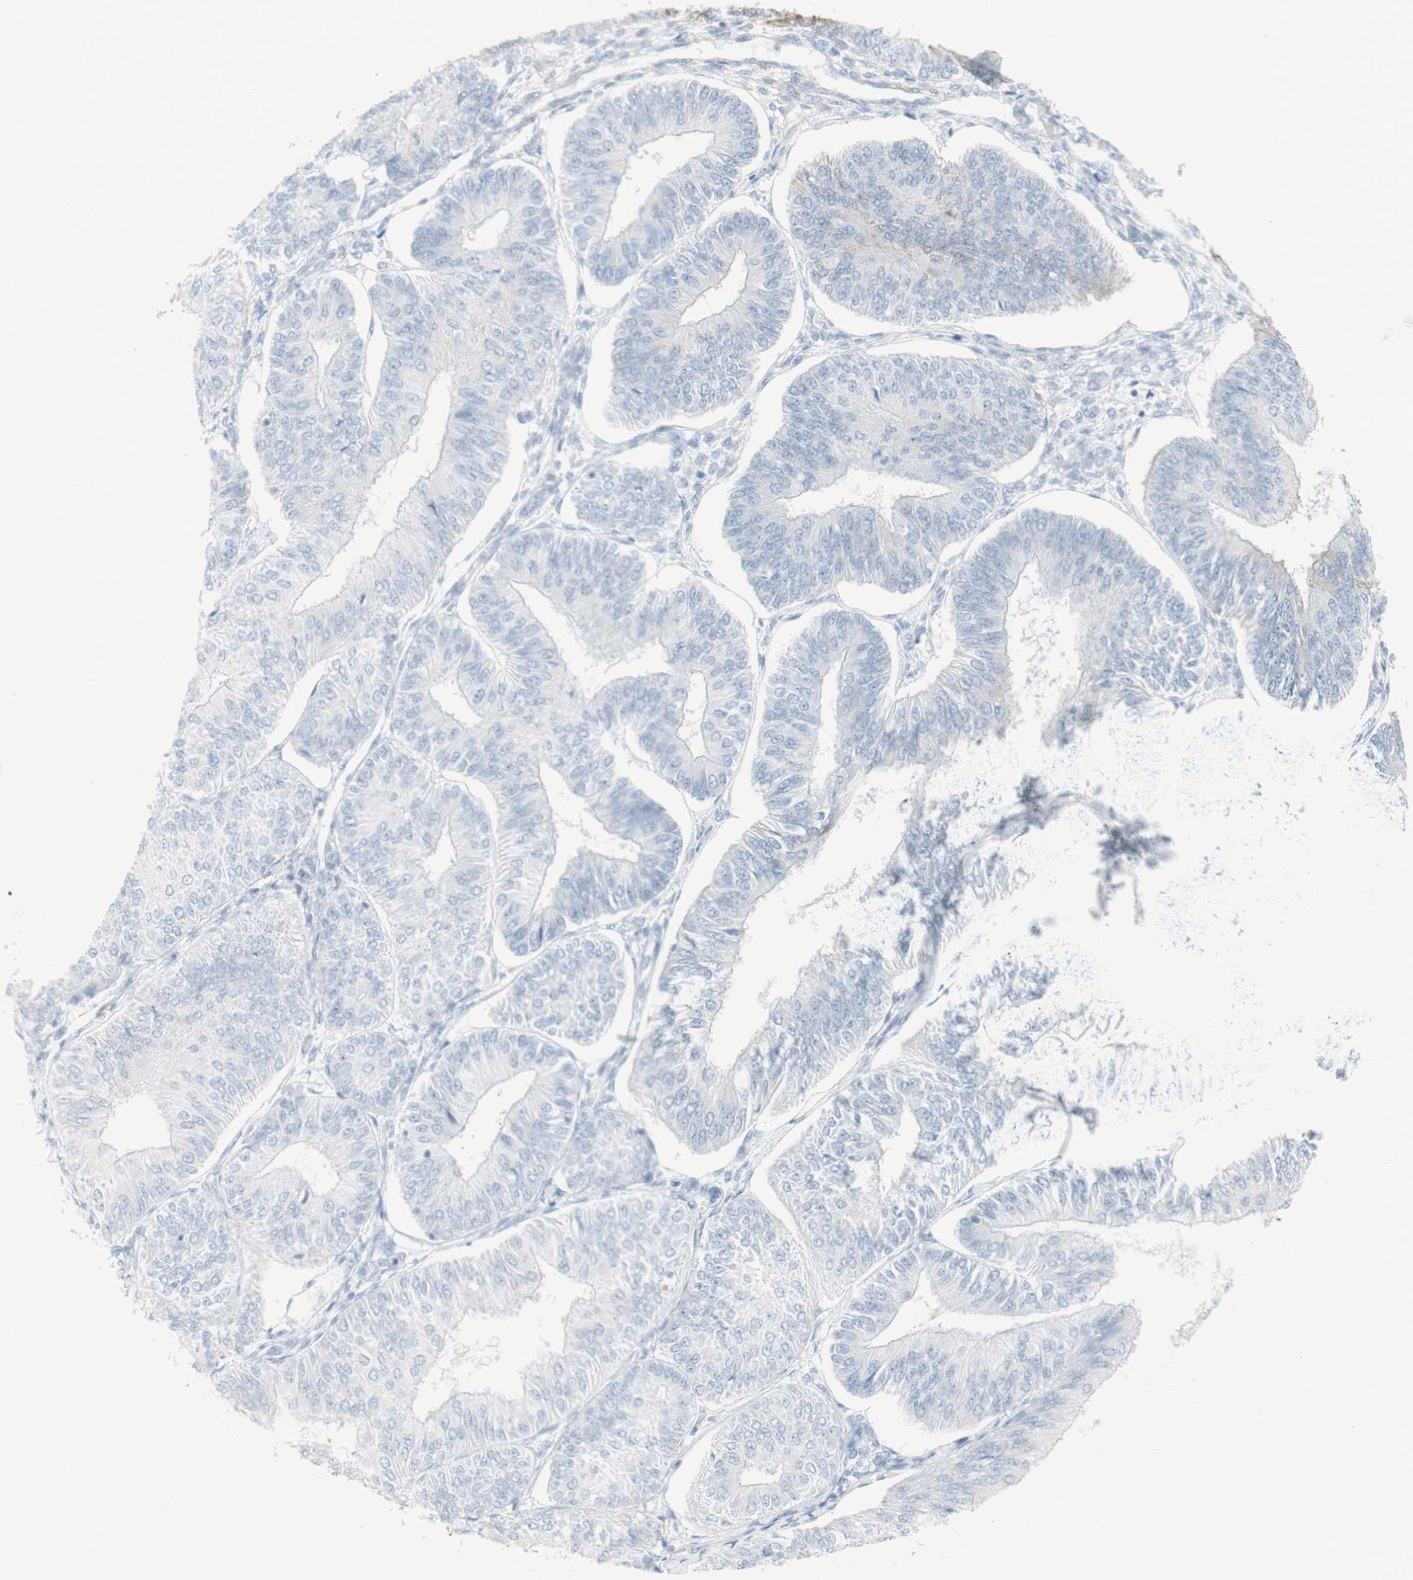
{"staining": {"intensity": "weak", "quantity": "<25%", "location": "cytoplasmic/membranous"}, "tissue": "endometrial cancer", "cell_type": "Tumor cells", "image_type": "cancer", "snomed": [{"axis": "morphology", "description": "Adenocarcinoma, NOS"}, {"axis": "topography", "description": "Endometrium"}], "caption": "A photomicrograph of human endometrial adenocarcinoma is negative for staining in tumor cells. Brightfield microscopy of immunohistochemistry (IHC) stained with DAB (3,3'-diaminobenzidine) (brown) and hematoxylin (blue), captured at high magnification.", "gene": "ENSG00000198211", "patient": {"sex": "female", "age": 58}}